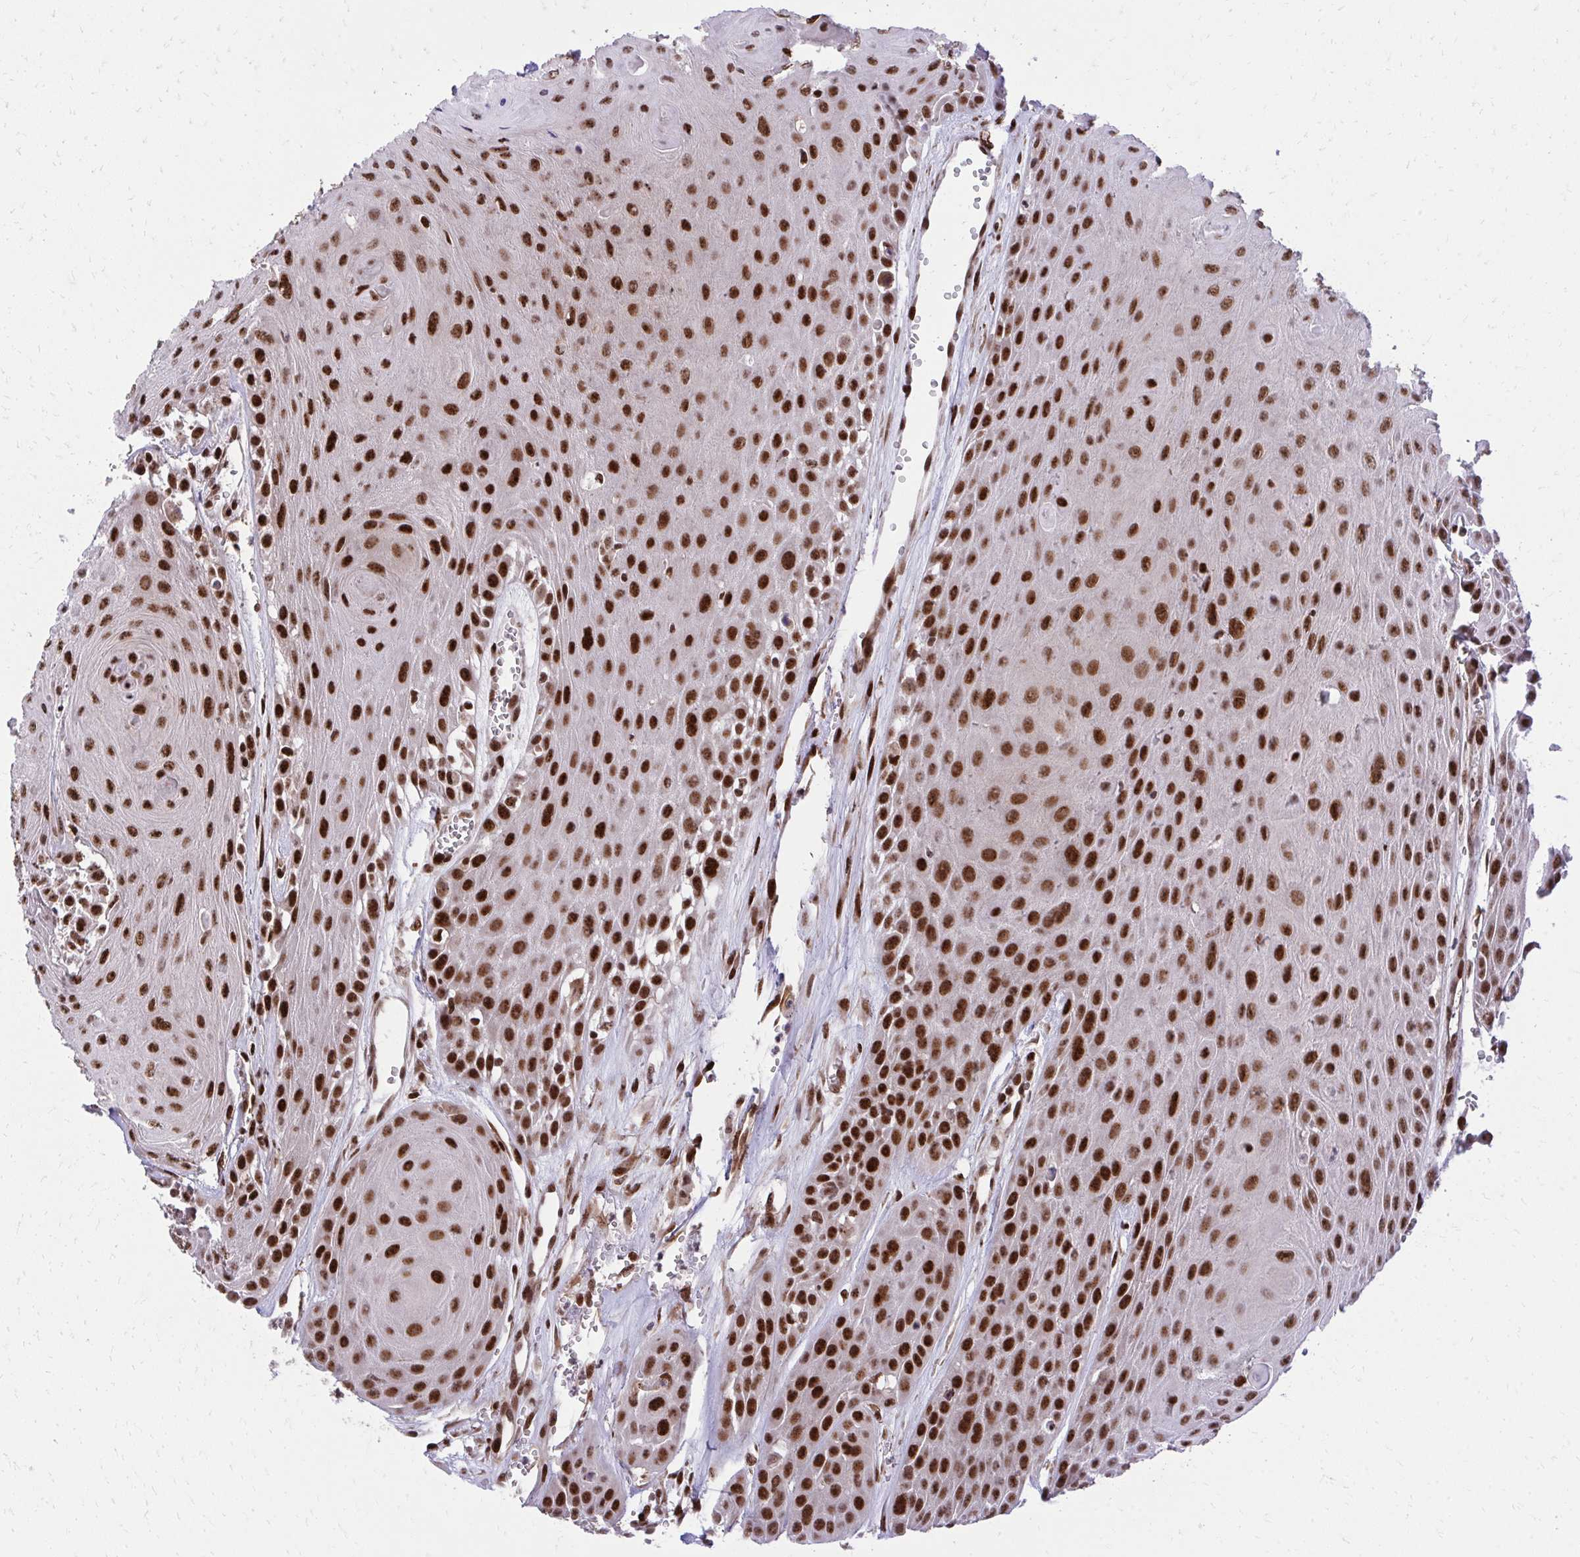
{"staining": {"intensity": "strong", "quantity": ">75%", "location": "nuclear"}, "tissue": "head and neck cancer", "cell_type": "Tumor cells", "image_type": "cancer", "snomed": [{"axis": "morphology", "description": "Squamous cell carcinoma, NOS"}, {"axis": "topography", "description": "Oral tissue"}, {"axis": "topography", "description": "Head-Neck"}], "caption": "The immunohistochemical stain highlights strong nuclear positivity in tumor cells of head and neck cancer tissue.", "gene": "HOXA4", "patient": {"sex": "male", "age": 81}}